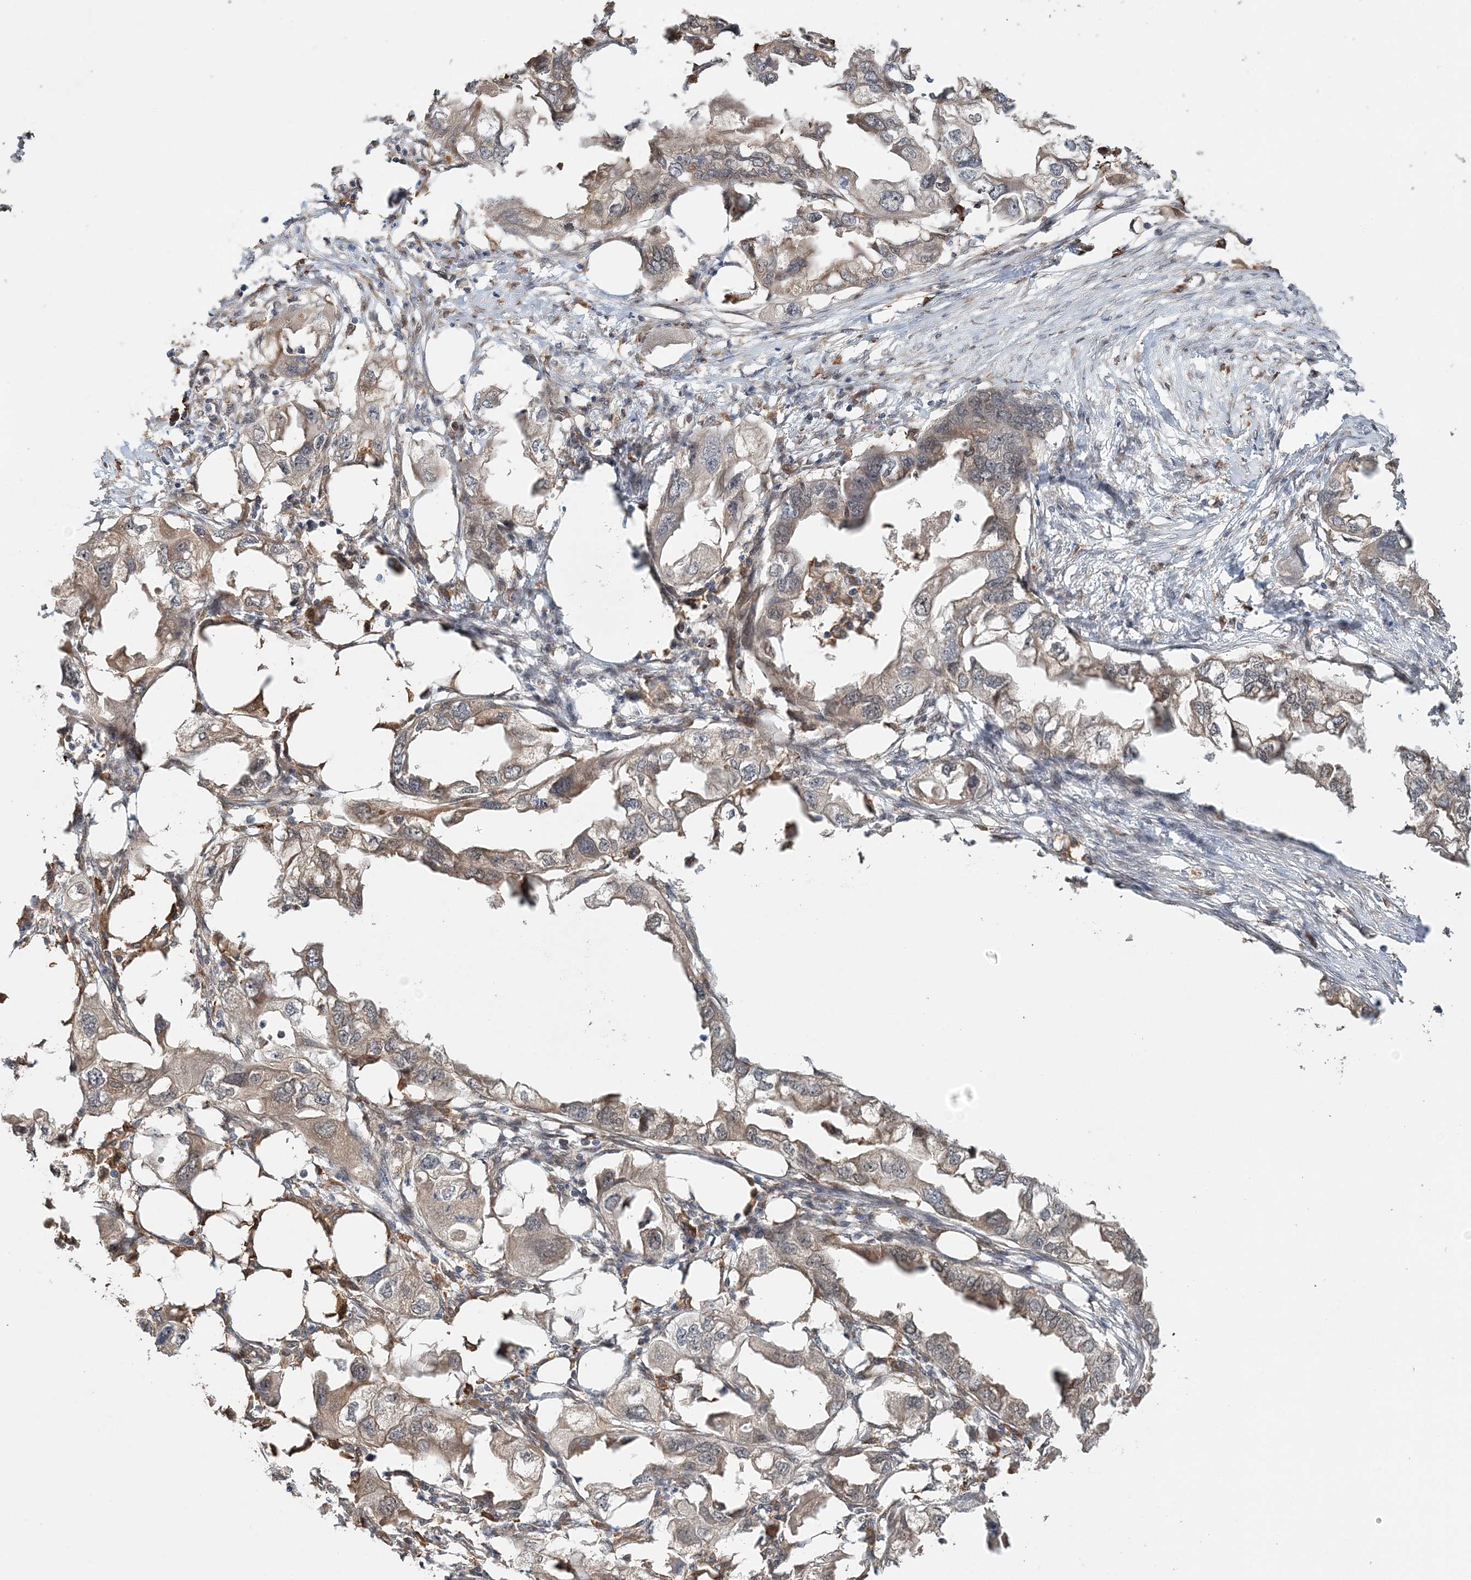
{"staining": {"intensity": "weak", "quantity": ">75%", "location": "cytoplasmic/membranous"}, "tissue": "endometrial cancer", "cell_type": "Tumor cells", "image_type": "cancer", "snomed": [{"axis": "morphology", "description": "Adenocarcinoma, NOS"}, {"axis": "morphology", "description": "Adenocarcinoma, metastatic, NOS"}, {"axis": "topography", "description": "Adipose tissue"}, {"axis": "topography", "description": "Endometrium"}], "caption": "The image demonstrates staining of endometrial cancer, revealing weak cytoplasmic/membranous protein staining (brown color) within tumor cells.", "gene": "UBTD2", "patient": {"sex": "female", "age": 67}}